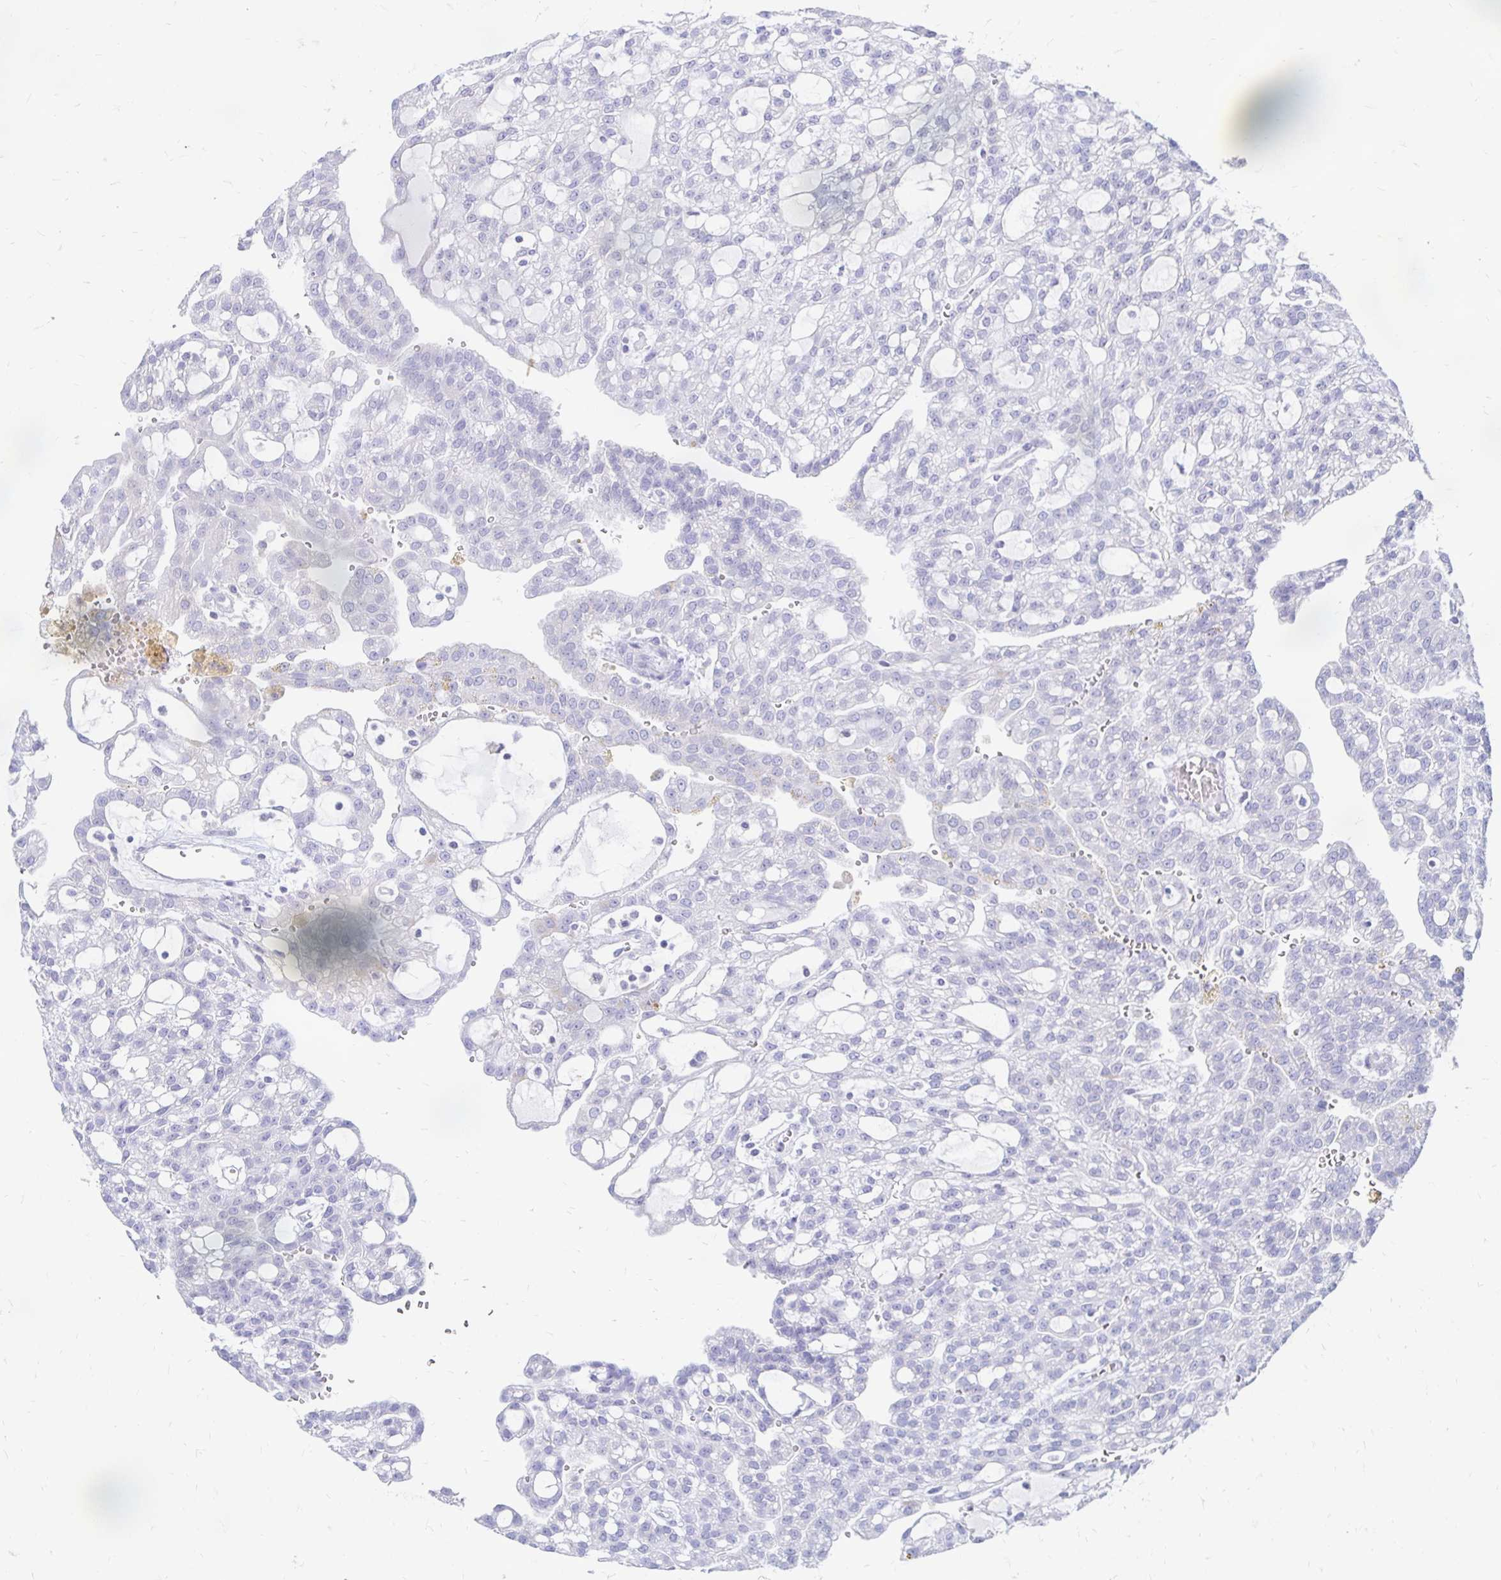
{"staining": {"intensity": "negative", "quantity": "none", "location": "none"}, "tissue": "renal cancer", "cell_type": "Tumor cells", "image_type": "cancer", "snomed": [{"axis": "morphology", "description": "Adenocarcinoma, NOS"}, {"axis": "topography", "description": "Kidney"}], "caption": "Protein analysis of adenocarcinoma (renal) demonstrates no significant expression in tumor cells.", "gene": "PEG10", "patient": {"sex": "male", "age": 63}}